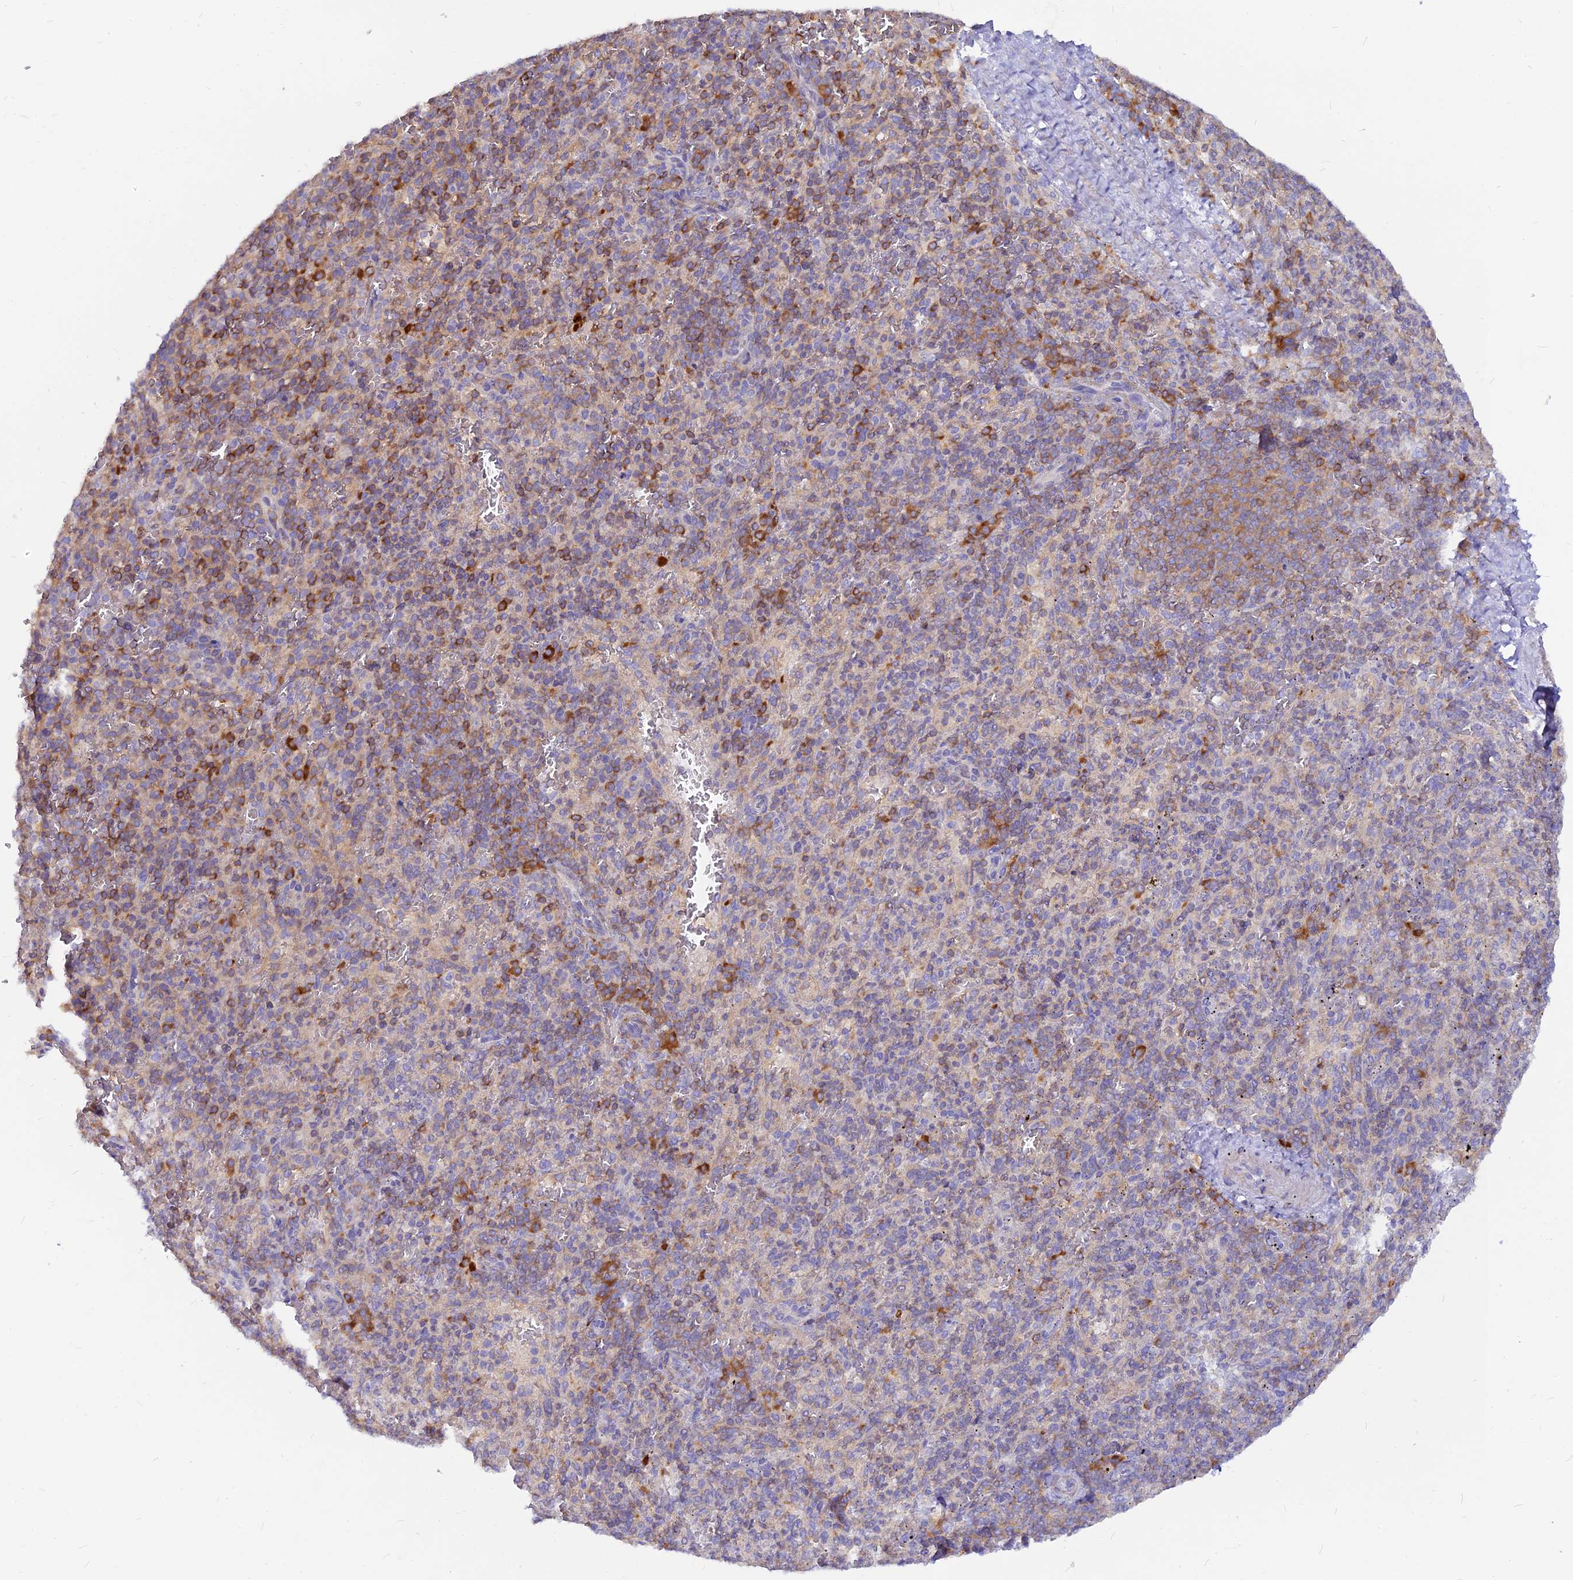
{"staining": {"intensity": "strong", "quantity": "<25%", "location": "cytoplasmic/membranous"}, "tissue": "spleen", "cell_type": "Cells in red pulp", "image_type": "normal", "snomed": [{"axis": "morphology", "description": "Normal tissue, NOS"}, {"axis": "topography", "description": "Spleen"}], "caption": "Approximately <25% of cells in red pulp in benign spleen display strong cytoplasmic/membranous protein positivity as visualized by brown immunohistochemical staining.", "gene": "DENND2D", "patient": {"sex": "male", "age": 82}}